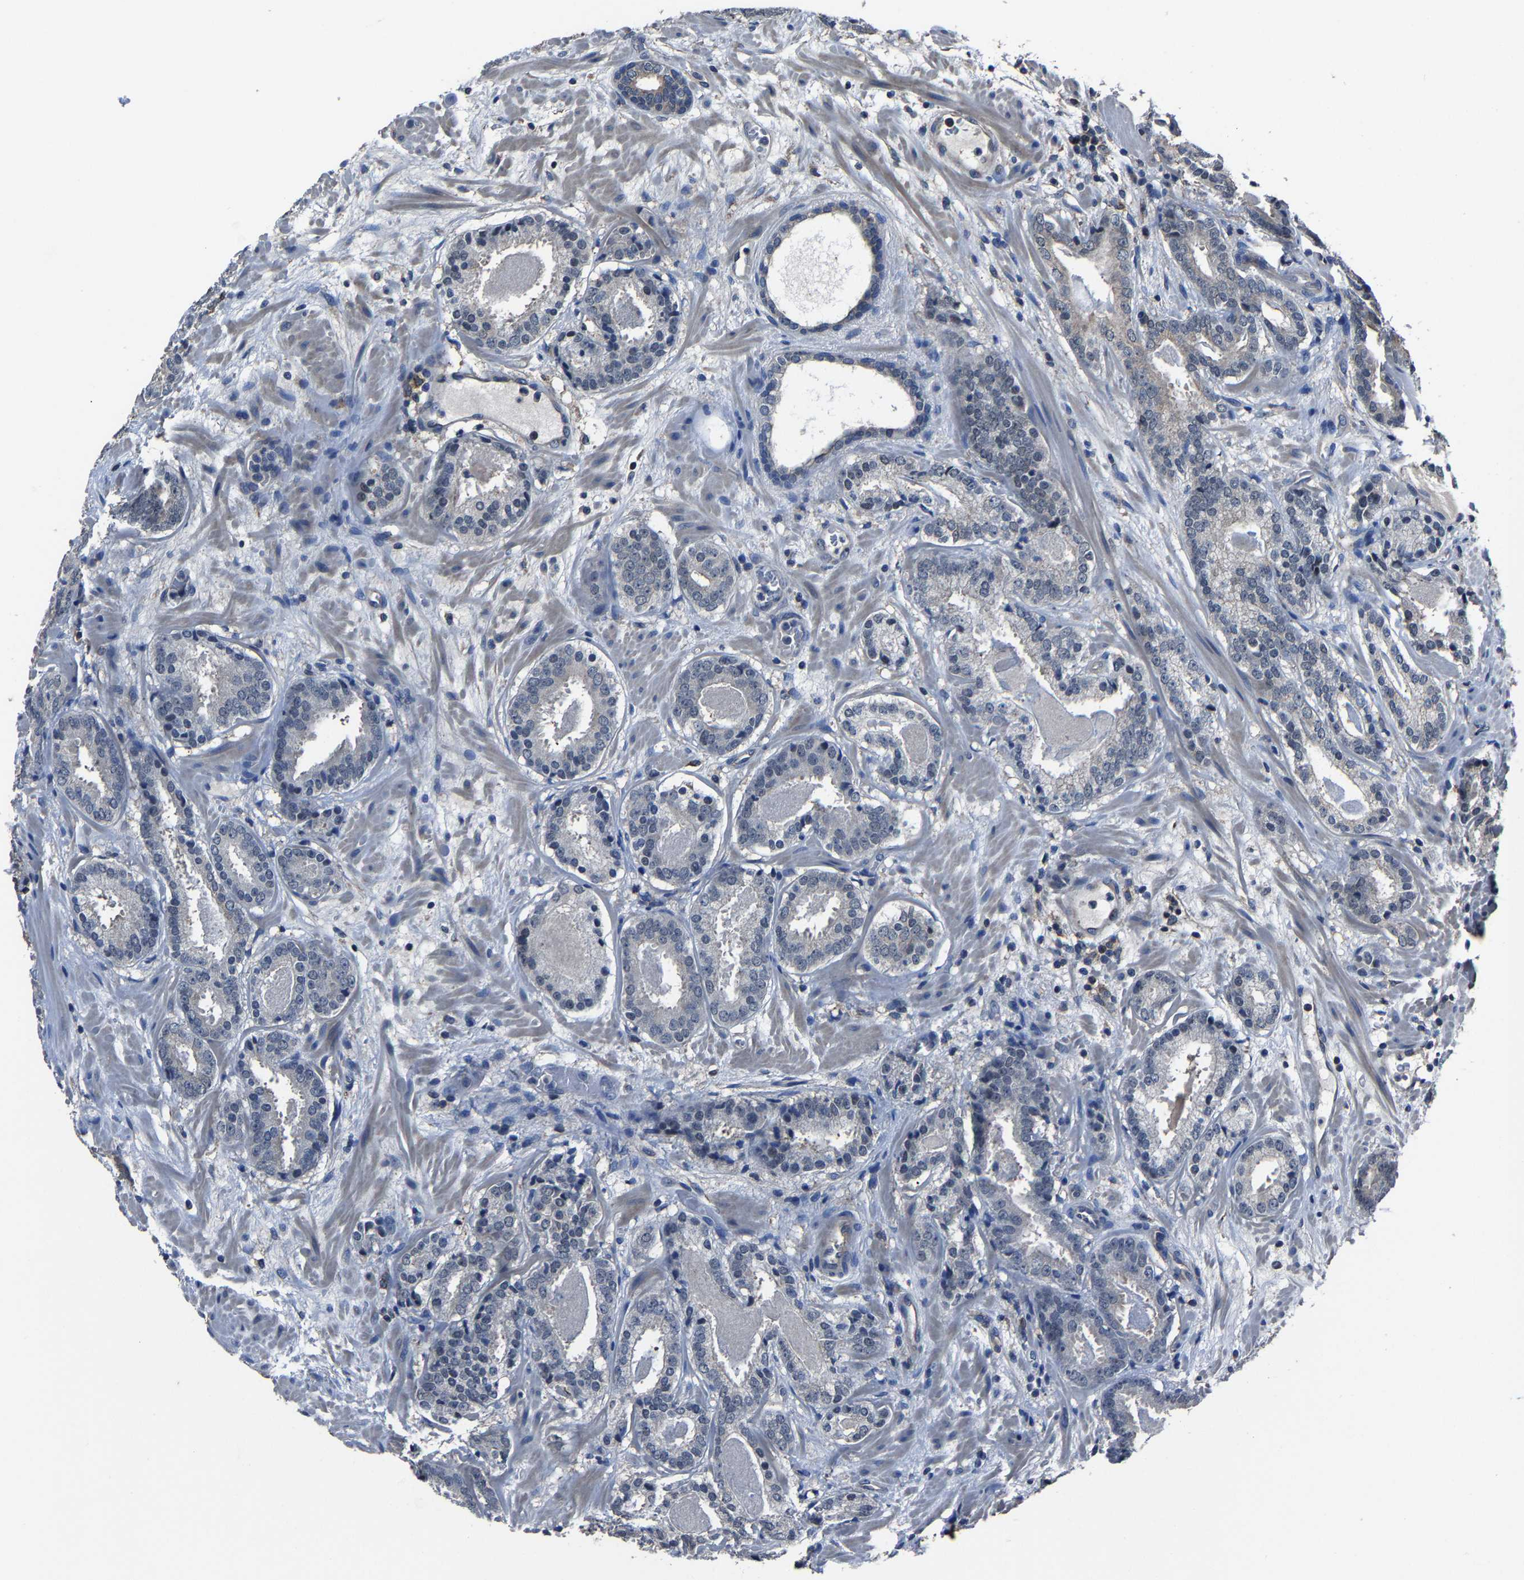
{"staining": {"intensity": "negative", "quantity": "none", "location": "none"}, "tissue": "prostate cancer", "cell_type": "Tumor cells", "image_type": "cancer", "snomed": [{"axis": "morphology", "description": "Adenocarcinoma, Low grade"}, {"axis": "topography", "description": "Prostate"}], "caption": "Human prostate cancer (low-grade adenocarcinoma) stained for a protein using immunohistochemistry (IHC) displays no staining in tumor cells.", "gene": "STRBP", "patient": {"sex": "male", "age": 69}}